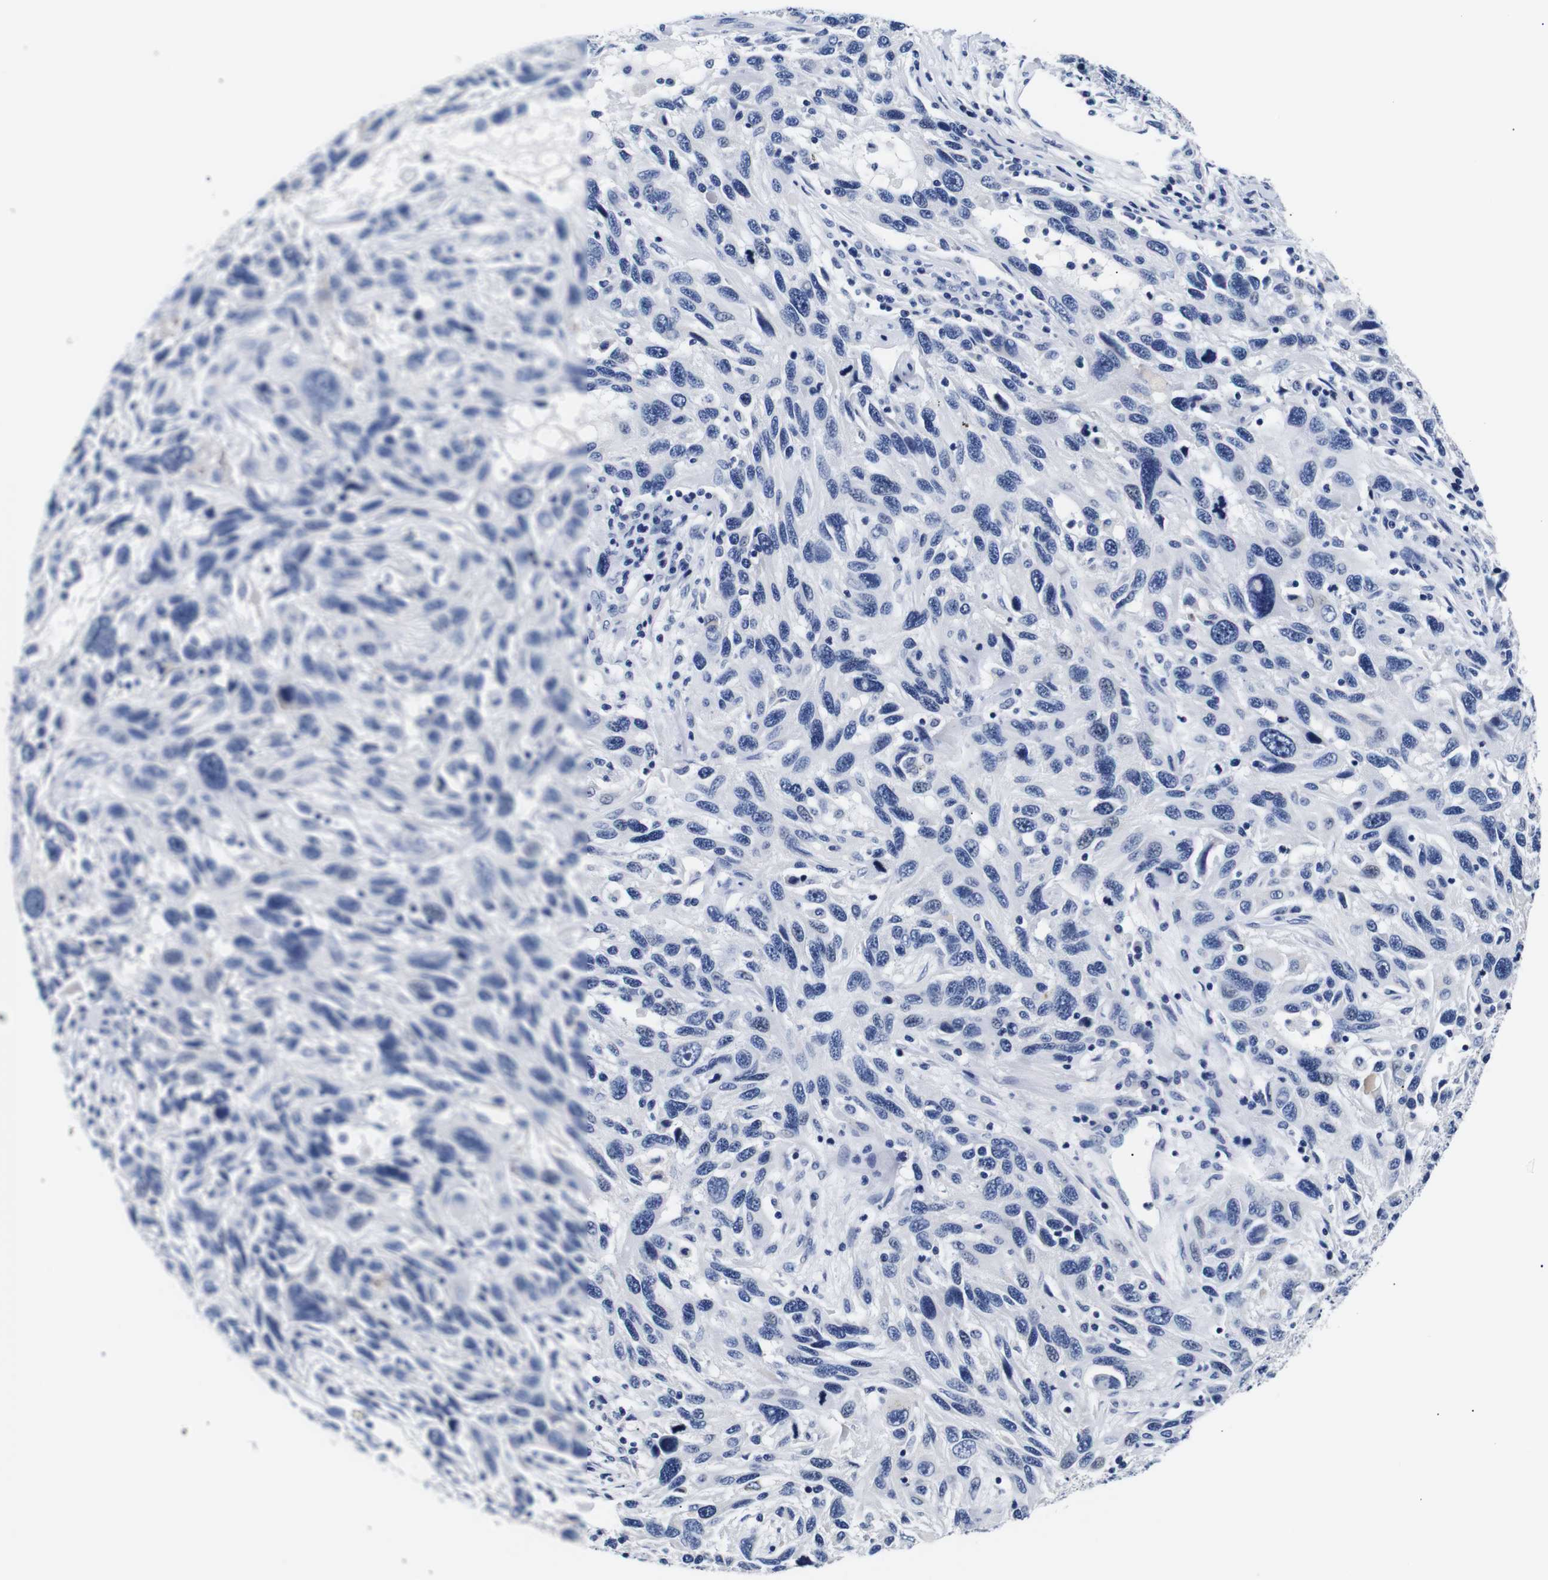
{"staining": {"intensity": "negative", "quantity": "none", "location": "none"}, "tissue": "melanoma", "cell_type": "Tumor cells", "image_type": "cancer", "snomed": [{"axis": "morphology", "description": "Malignant melanoma, NOS"}, {"axis": "topography", "description": "Skin"}], "caption": "There is no significant staining in tumor cells of malignant melanoma.", "gene": "GAP43", "patient": {"sex": "male", "age": 53}}